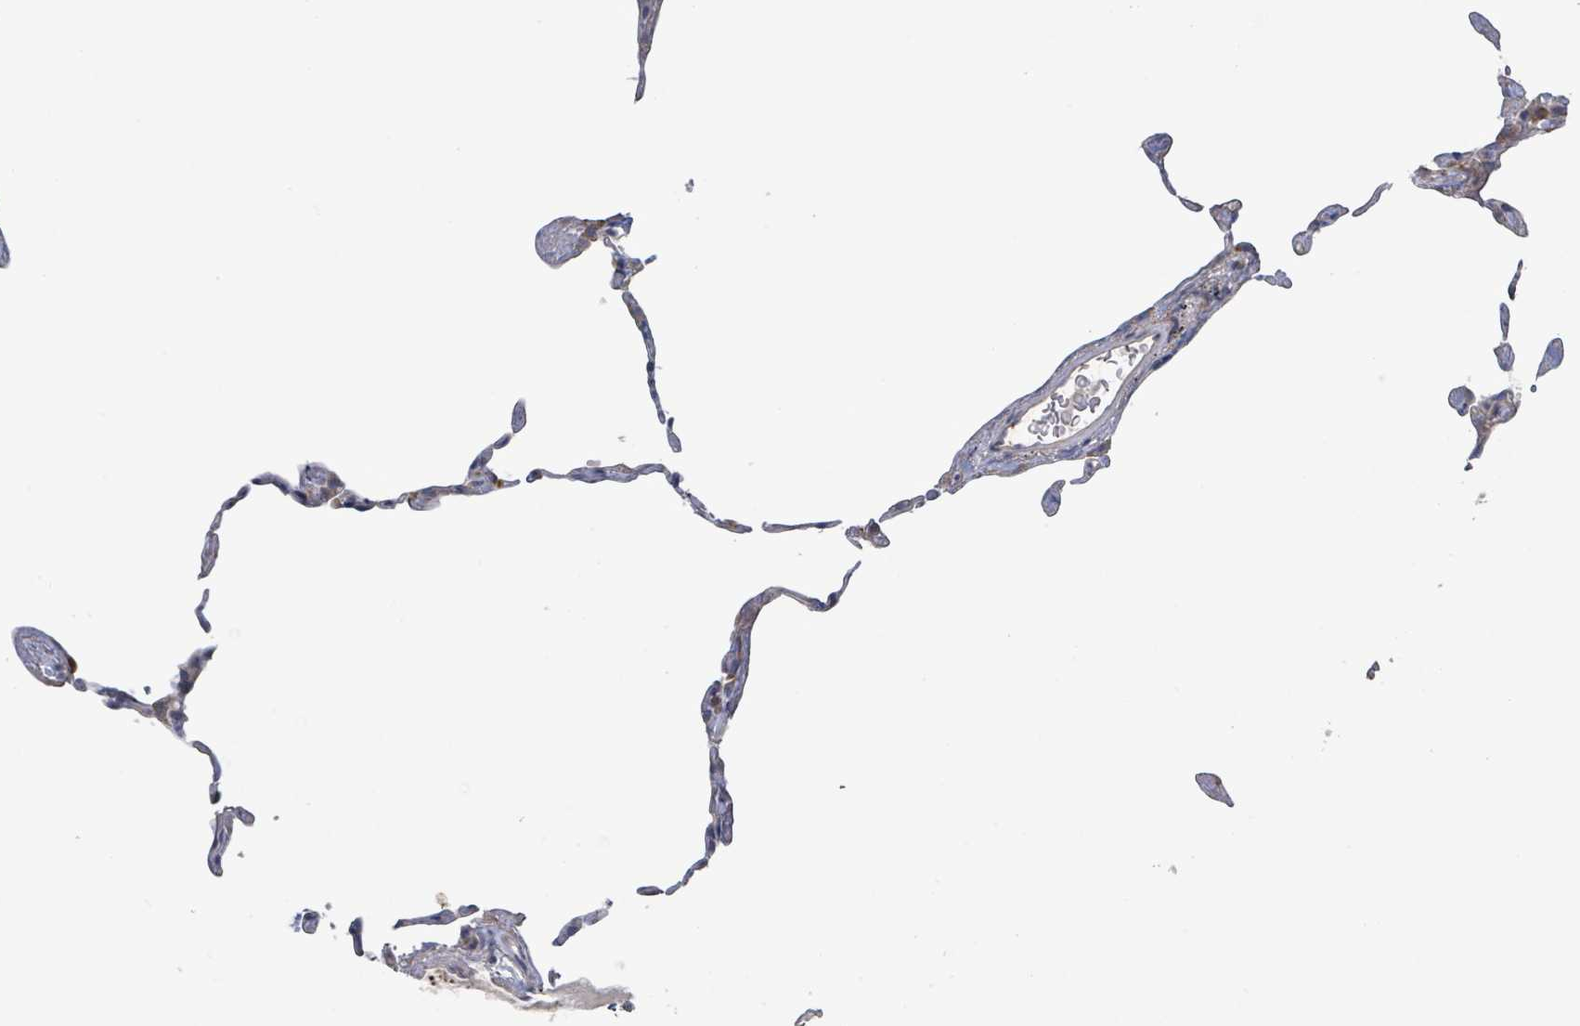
{"staining": {"intensity": "negative", "quantity": "none", "location": "none"}, "tissue": "lung", "cell_type": "Alveolar cells", "image_type": "normal", "snomed": [{"axis": "morphology", "description": "Normal tissue, NOS"}, {"axis": "topography", "description": "Lung"}], "caption": "The IHC image has no significant positivity in alveolar cells of lung.", "gene": "LILRA4", "patient": {"sex": "female", "age": 57}}